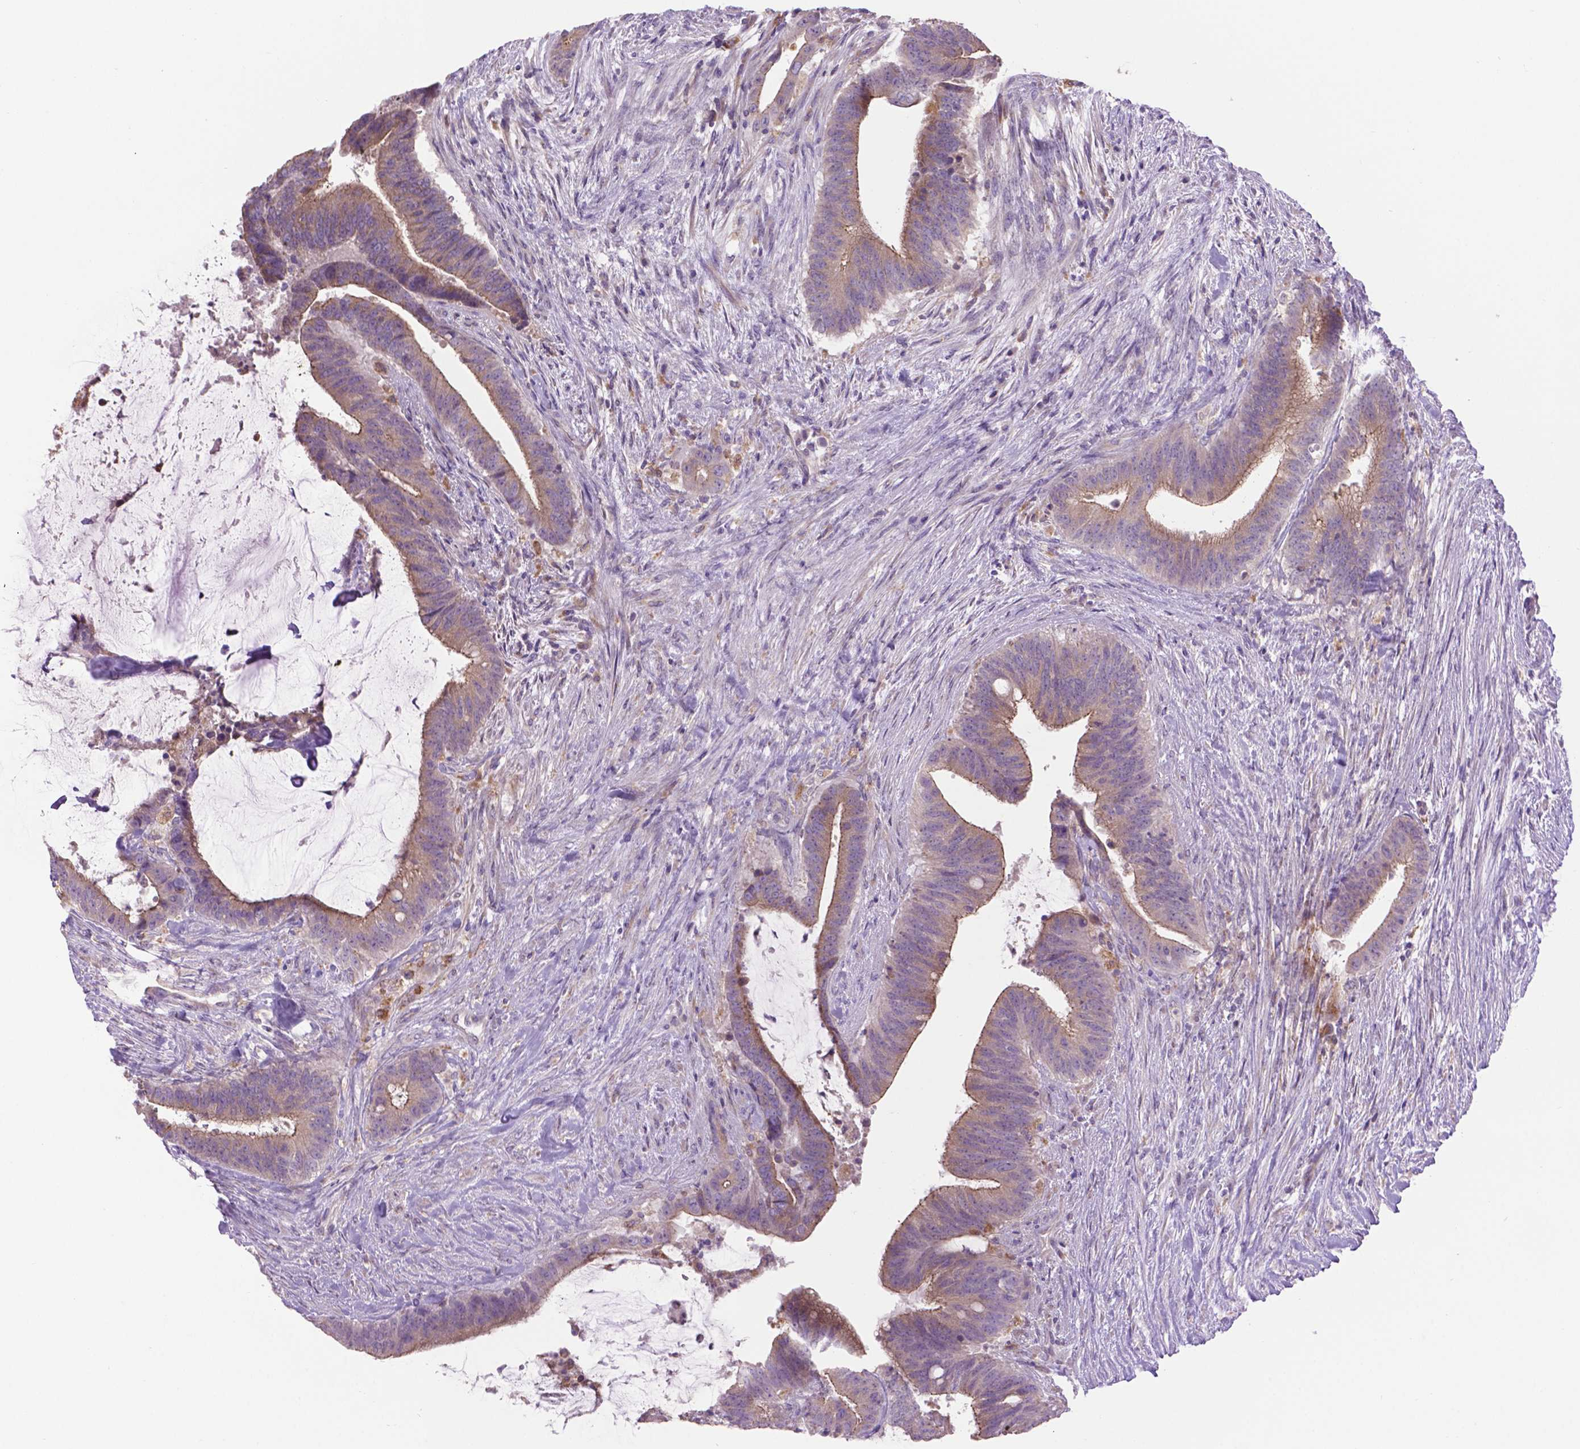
{"staining": {"intensity": "moderate", "quantity": "25%-75%", "location": "cytoplasmic/membranous"}, "tissue": "colorectal cancer", "cell_type": "Tumor cells", "image_type": "cancer", "snomed": [{"axis": "morphology", "description": "Adenocarcinoma, NOS"}, {"axis": "topography", "description": "Colon"}], "caption": "Adenocarcinoma (colorectal) stained for a protein (brown) shows moderate cytoplasmic/membranous positive positivity in about 25%-75% of tumor cells.", "gene": "CDH7", "patient": {"sex": "female", "age": 43}}